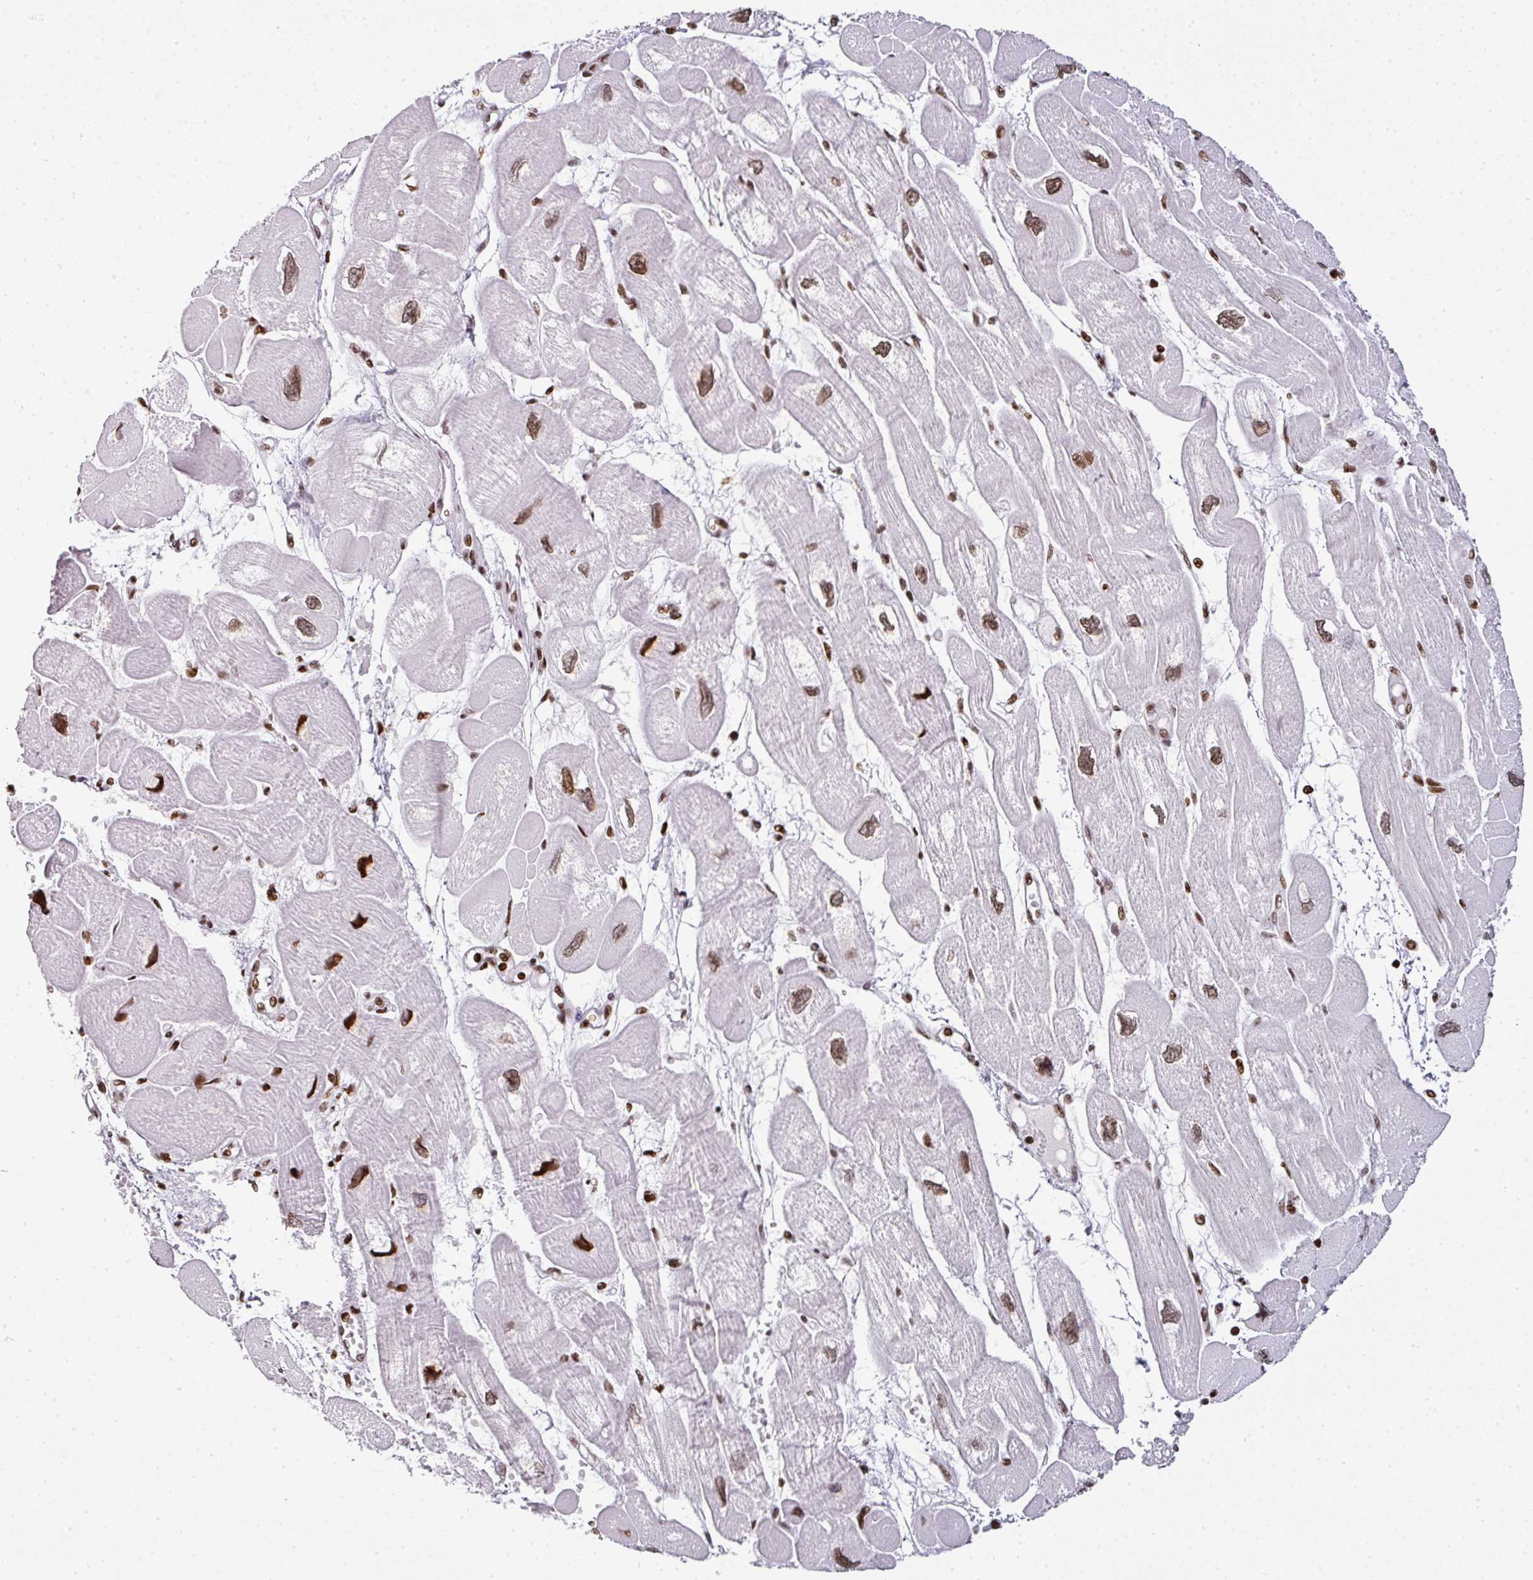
{"staining": {"intensity": "strong", "quantity": ">75%", "location": "nuclear"}, "tissue": "heart muscle", "cell_type": "Cardiomyocytes", "image_type": "normal", "snomed": [{"axis": "morphology", "description": "Normal tissue, NOS"}, {"axis": "topography", "description": "Heart"}], "caption": "The image reveals staining of normal heart muscle, revealing strong nuclear protein staining (brown color) within cardiomyocytes. (Stains: DAB (3,3'-diaminobenzidine) in brown, nuclei in blue, Microscopy: brightfield microscopy at high magnification).", "gene": "RASL11A", "patient": {"sex": "male", "age": 42}}